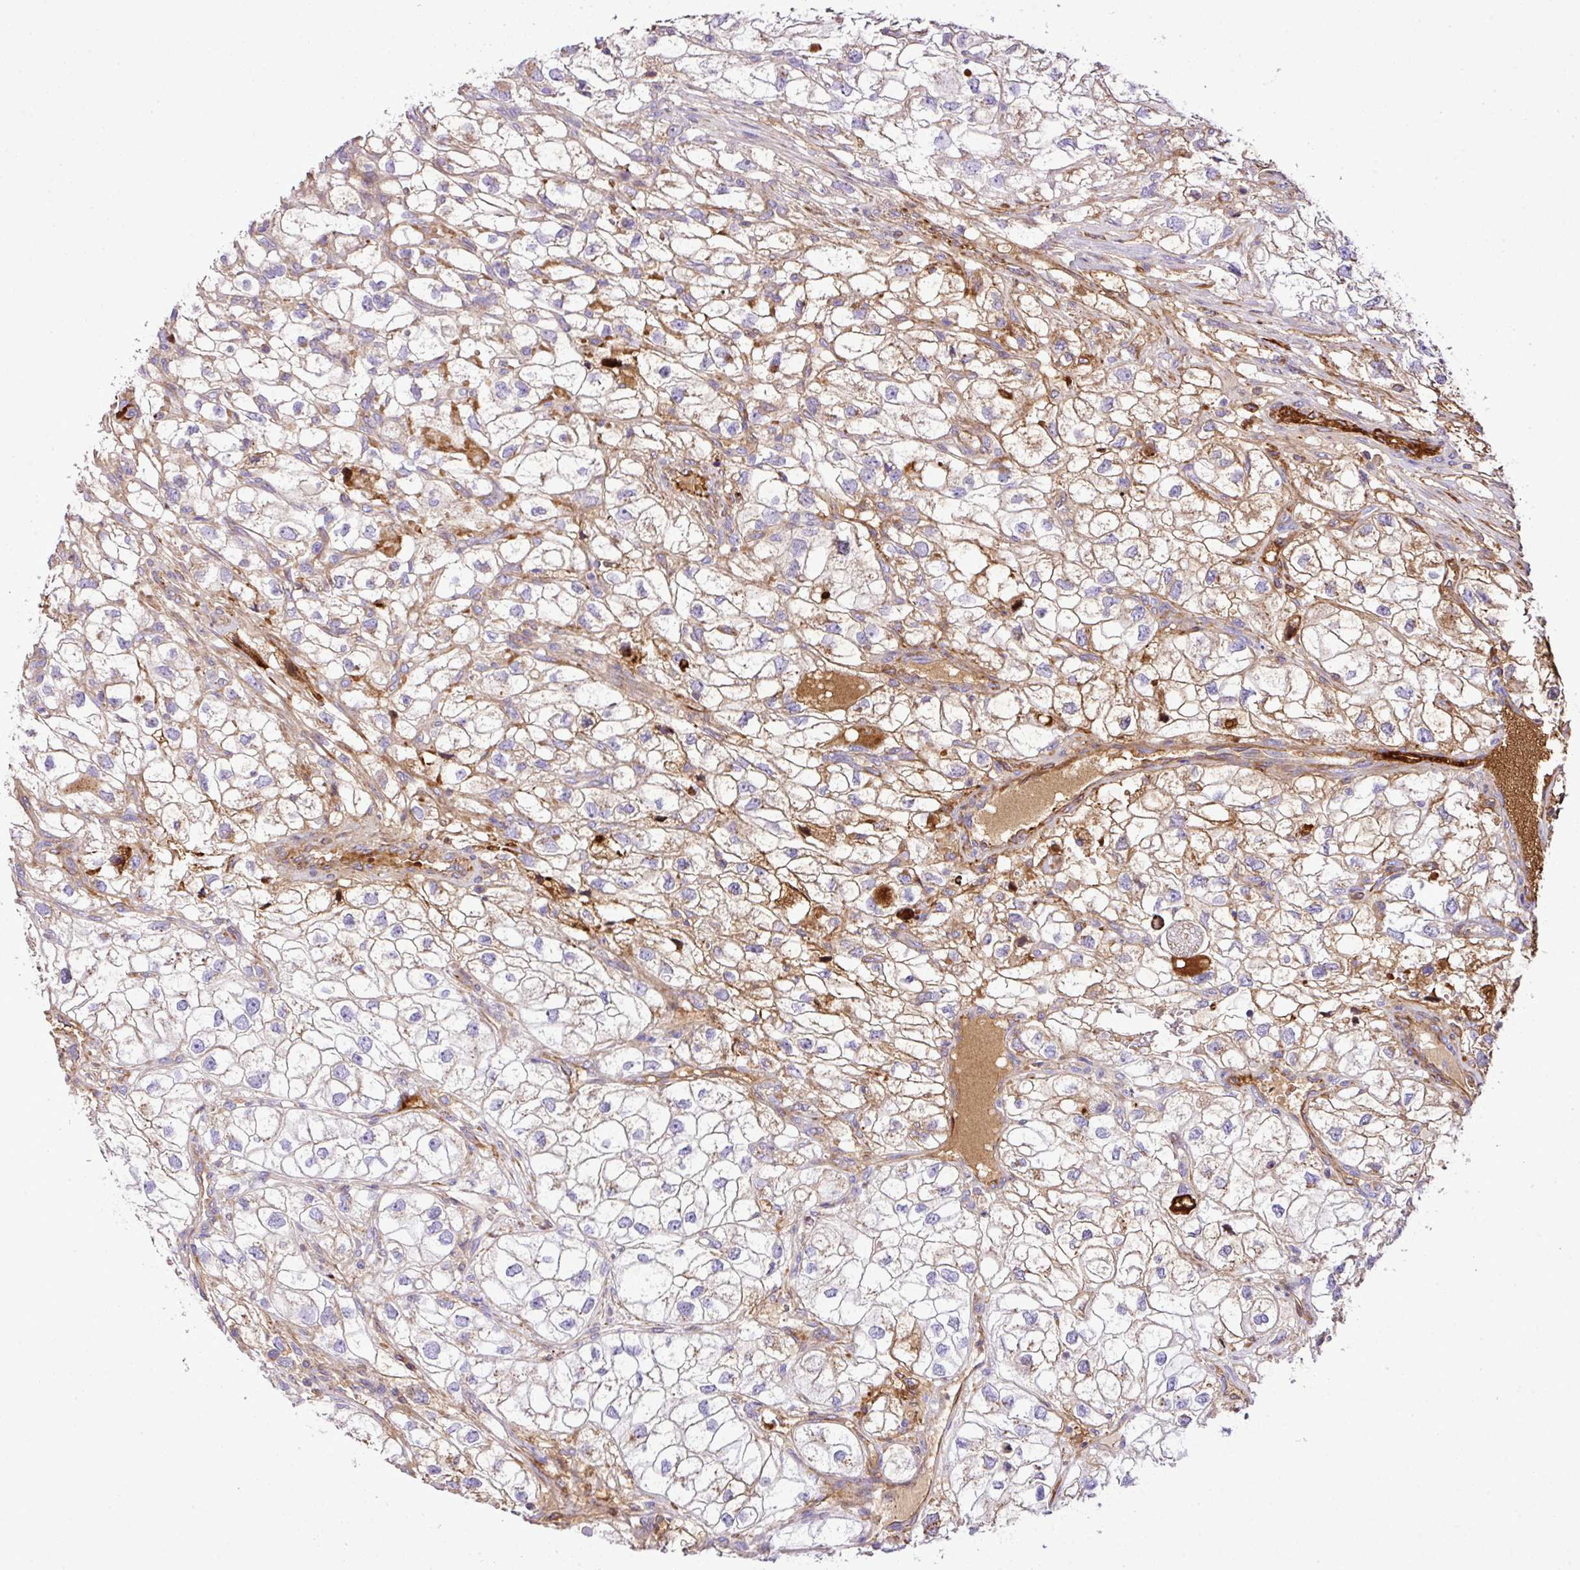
{"staining": {"intensity": "moderate", "quantity": "<25%", "location": "cytoplasmic/membranous"}, "tissue": "renal cancer", "cell_type": "Tumor cells", "image_type": "cancer", "snomed": [{"axis": "morphology", "description": "Adenocarcinoma, NOS"}, {"axis": "topography", "description": "Kidney"}], "caption": "Moderate cytoplasmic/membranous protein staining is identified in approximately <25% of tumor cells in adenocarcinoma (renal).", "gene": "CTXN2", "patient": {"sex": "male", "age": 59}}